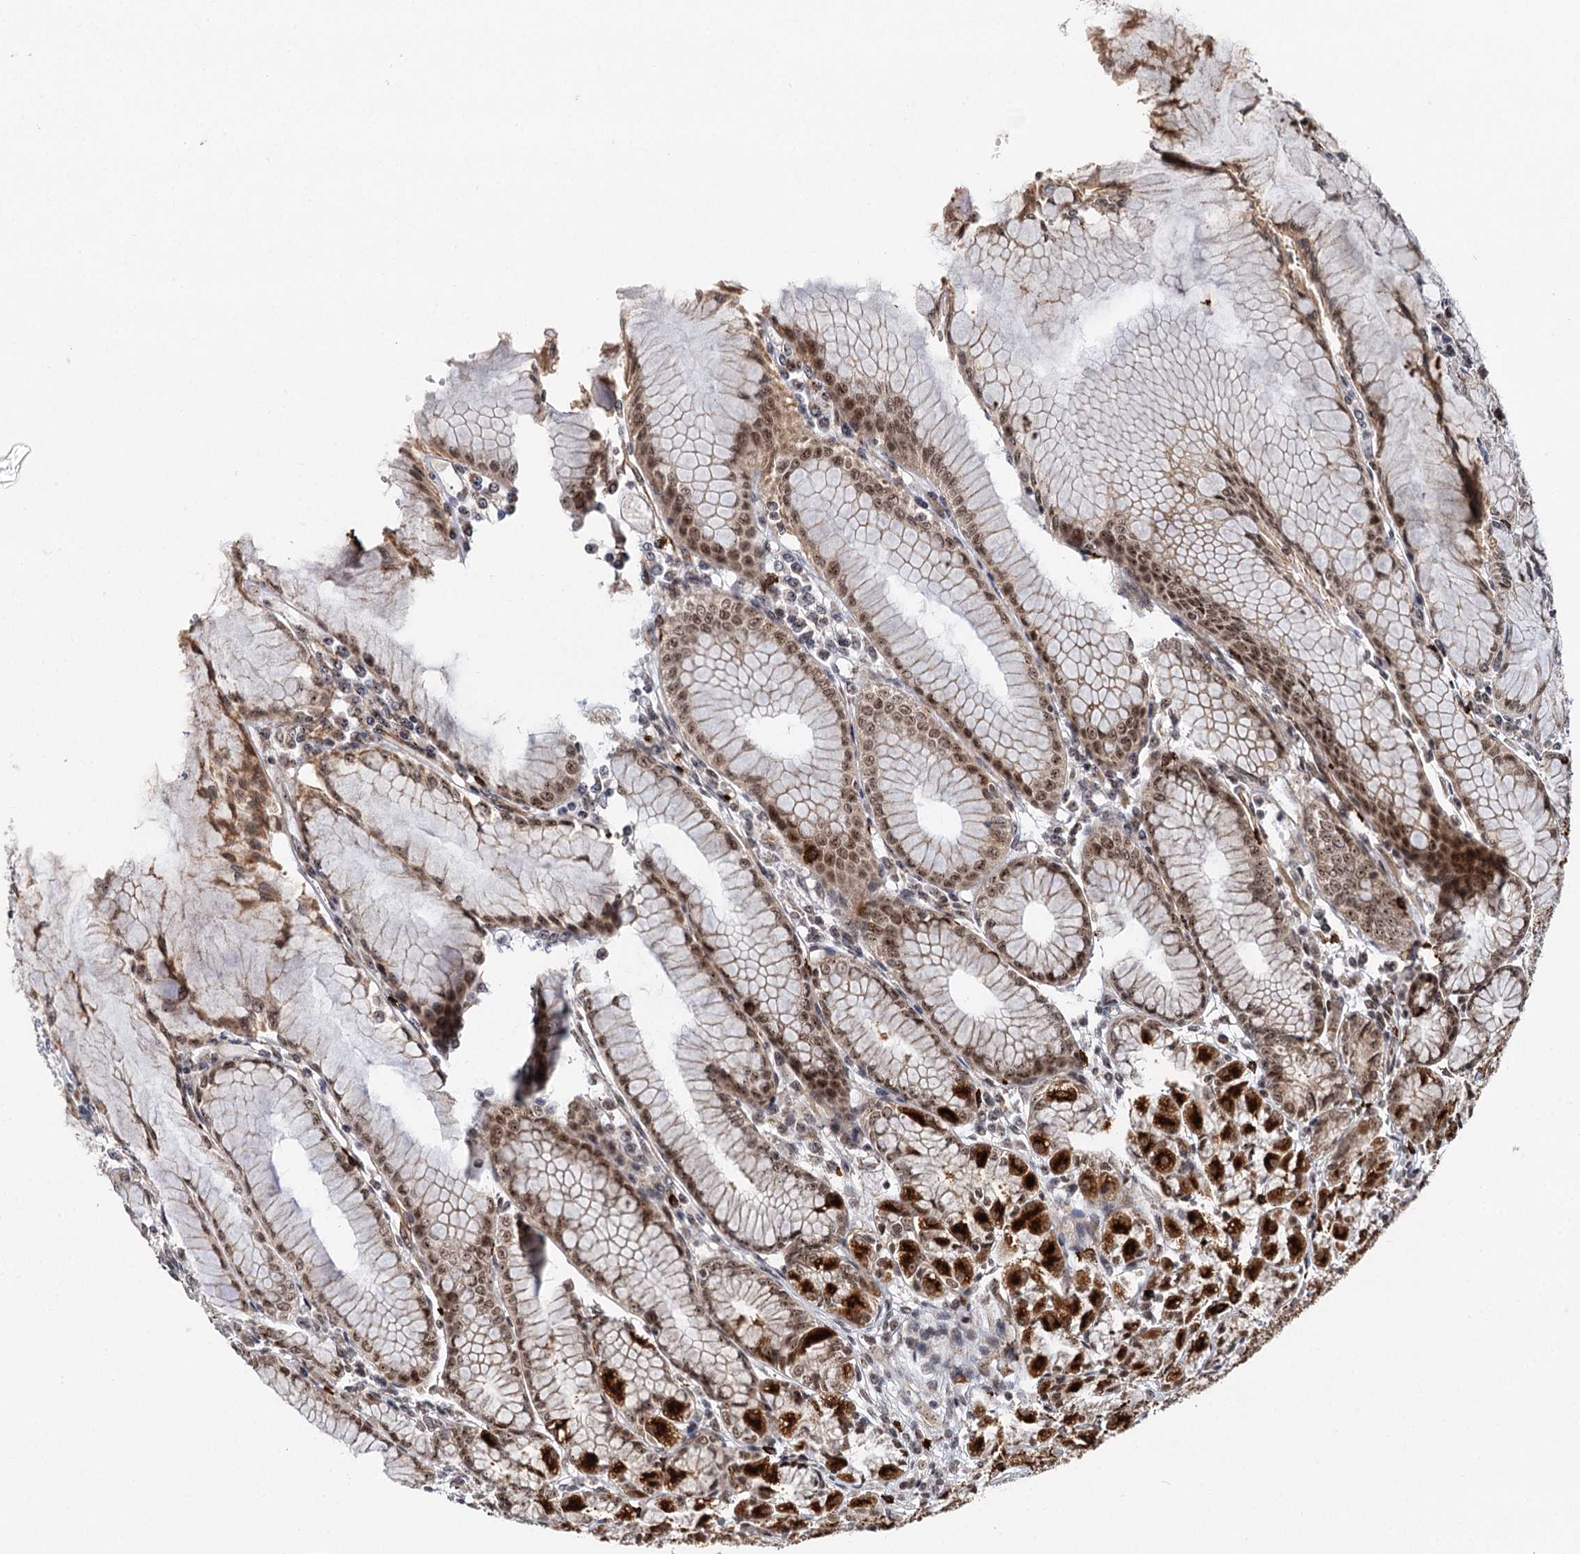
{"staining": {"intensity": "strong", "quantity": ">75%", "location": "cytoplasmic/membranous,nuclear"}, "tissue": "stomach", "cell_type": "Glandular cells", "image_type": "normal", "snomed": [{"axis": "morphology", "description": "Normal tissue, NOS"}, {"axis": "topography", "description": "Stomach"}], "caption": "Human stomach stained for a protein (brown) demonstrates strong cytoplasmic/membranous,nuclear positive staining in about >75% of glandular cells.", "gene": "BUD13", "patient": {"sex": "female", "age": 57}}